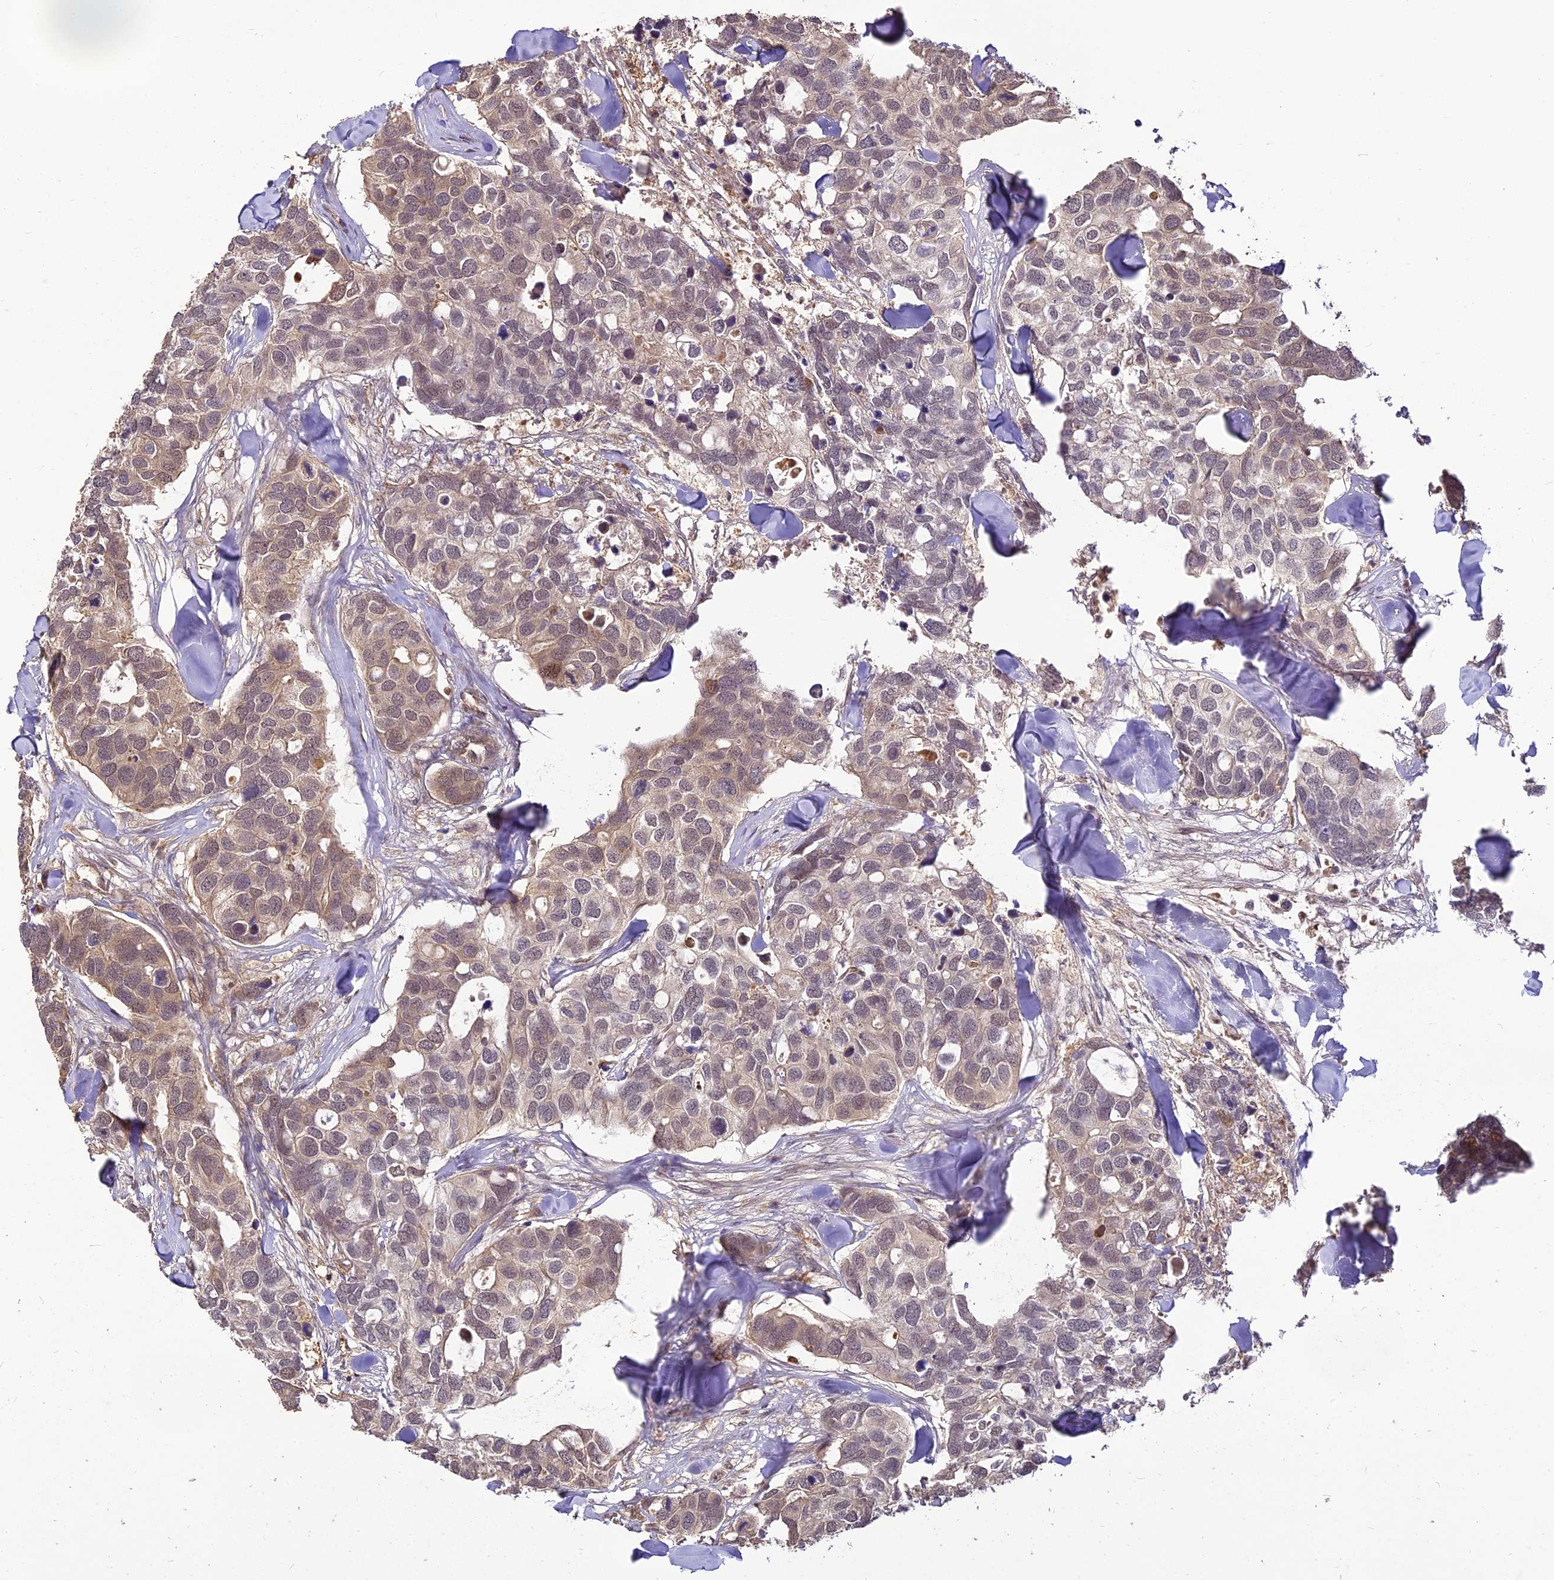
{"staining": {"intensity": "moderate", "quantity": "25%-75%", "location": "cytoplasmic/membranous"}, "tissue": "breast cancer", "cell_type": "Tumor cells", "image_type": "cancer", "snomed": [{"axis": "morphology", "description": "Duct carcinoma"}, {"axis": "topography", "description": "Breast"}], "caption": "The micrograph displays immunohistochemical staining of breast cancer (infiltrating ductal carcinoma). There is moderate cytoplasmic/membranous expression is identified in about 25%-75% of tumor cells.", "gene": "BCDIN3D", "patient": {"sex": "female", "age": 83}}